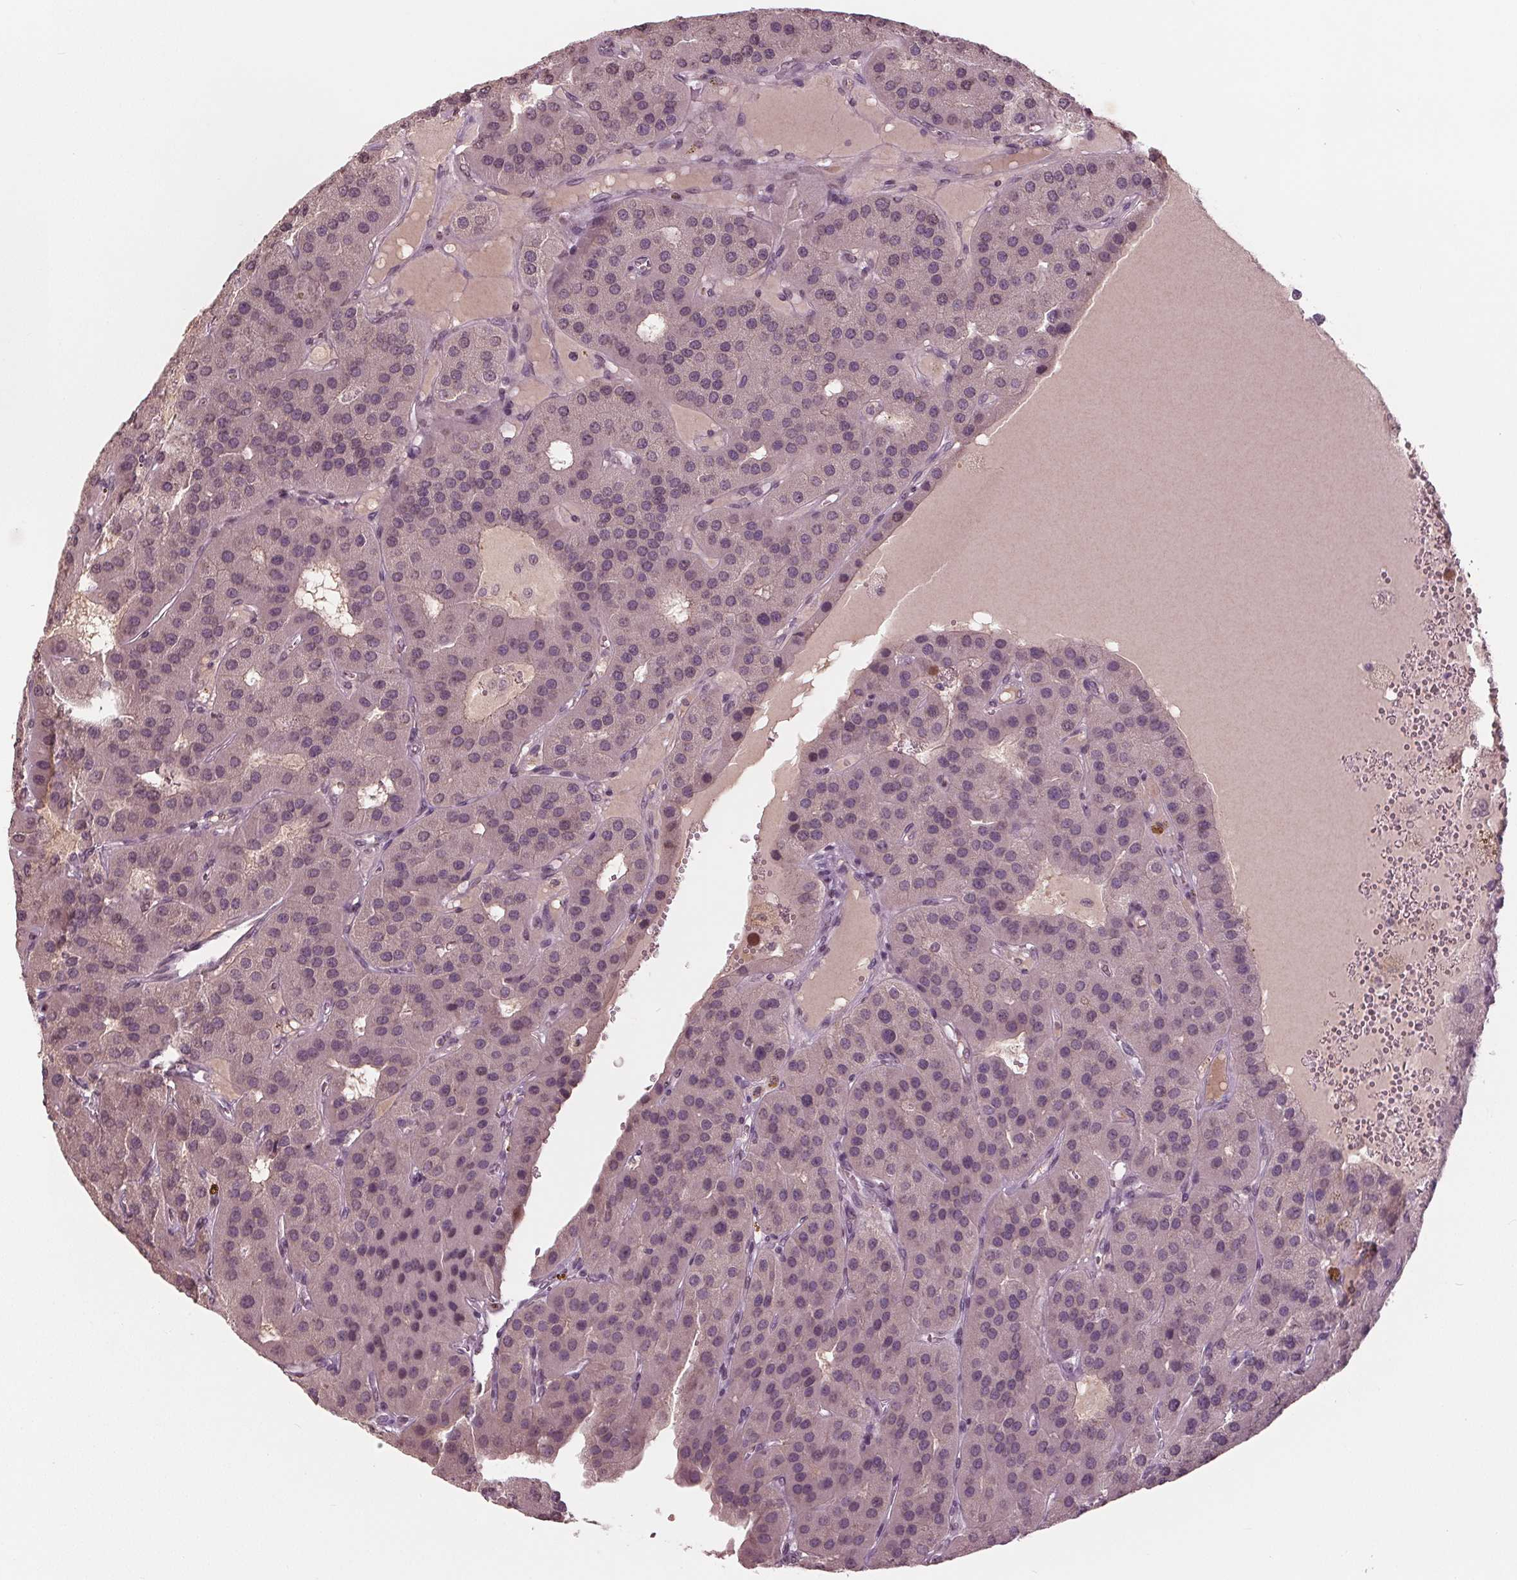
{"staining": {"intensity": "negative", "quantity": "none", "location": "none"}, "tissue": "parathyroid gland", "cell_type": "Glandular cells", "image_type": "normal", "snomed": [{"axis": "morphology", "description": "Normal tissue, NOS"}, {"axis": "morphology", "description": "Adenoma, NOS"}, {"axis": "topography", "description": "Parathyroid gland"}], "caption": "IHC of unremarkable parathyroid gland displays no expression in glandular cells.", "gene": "CXCL16", "patient": {"sex": "female", "age": 86}}